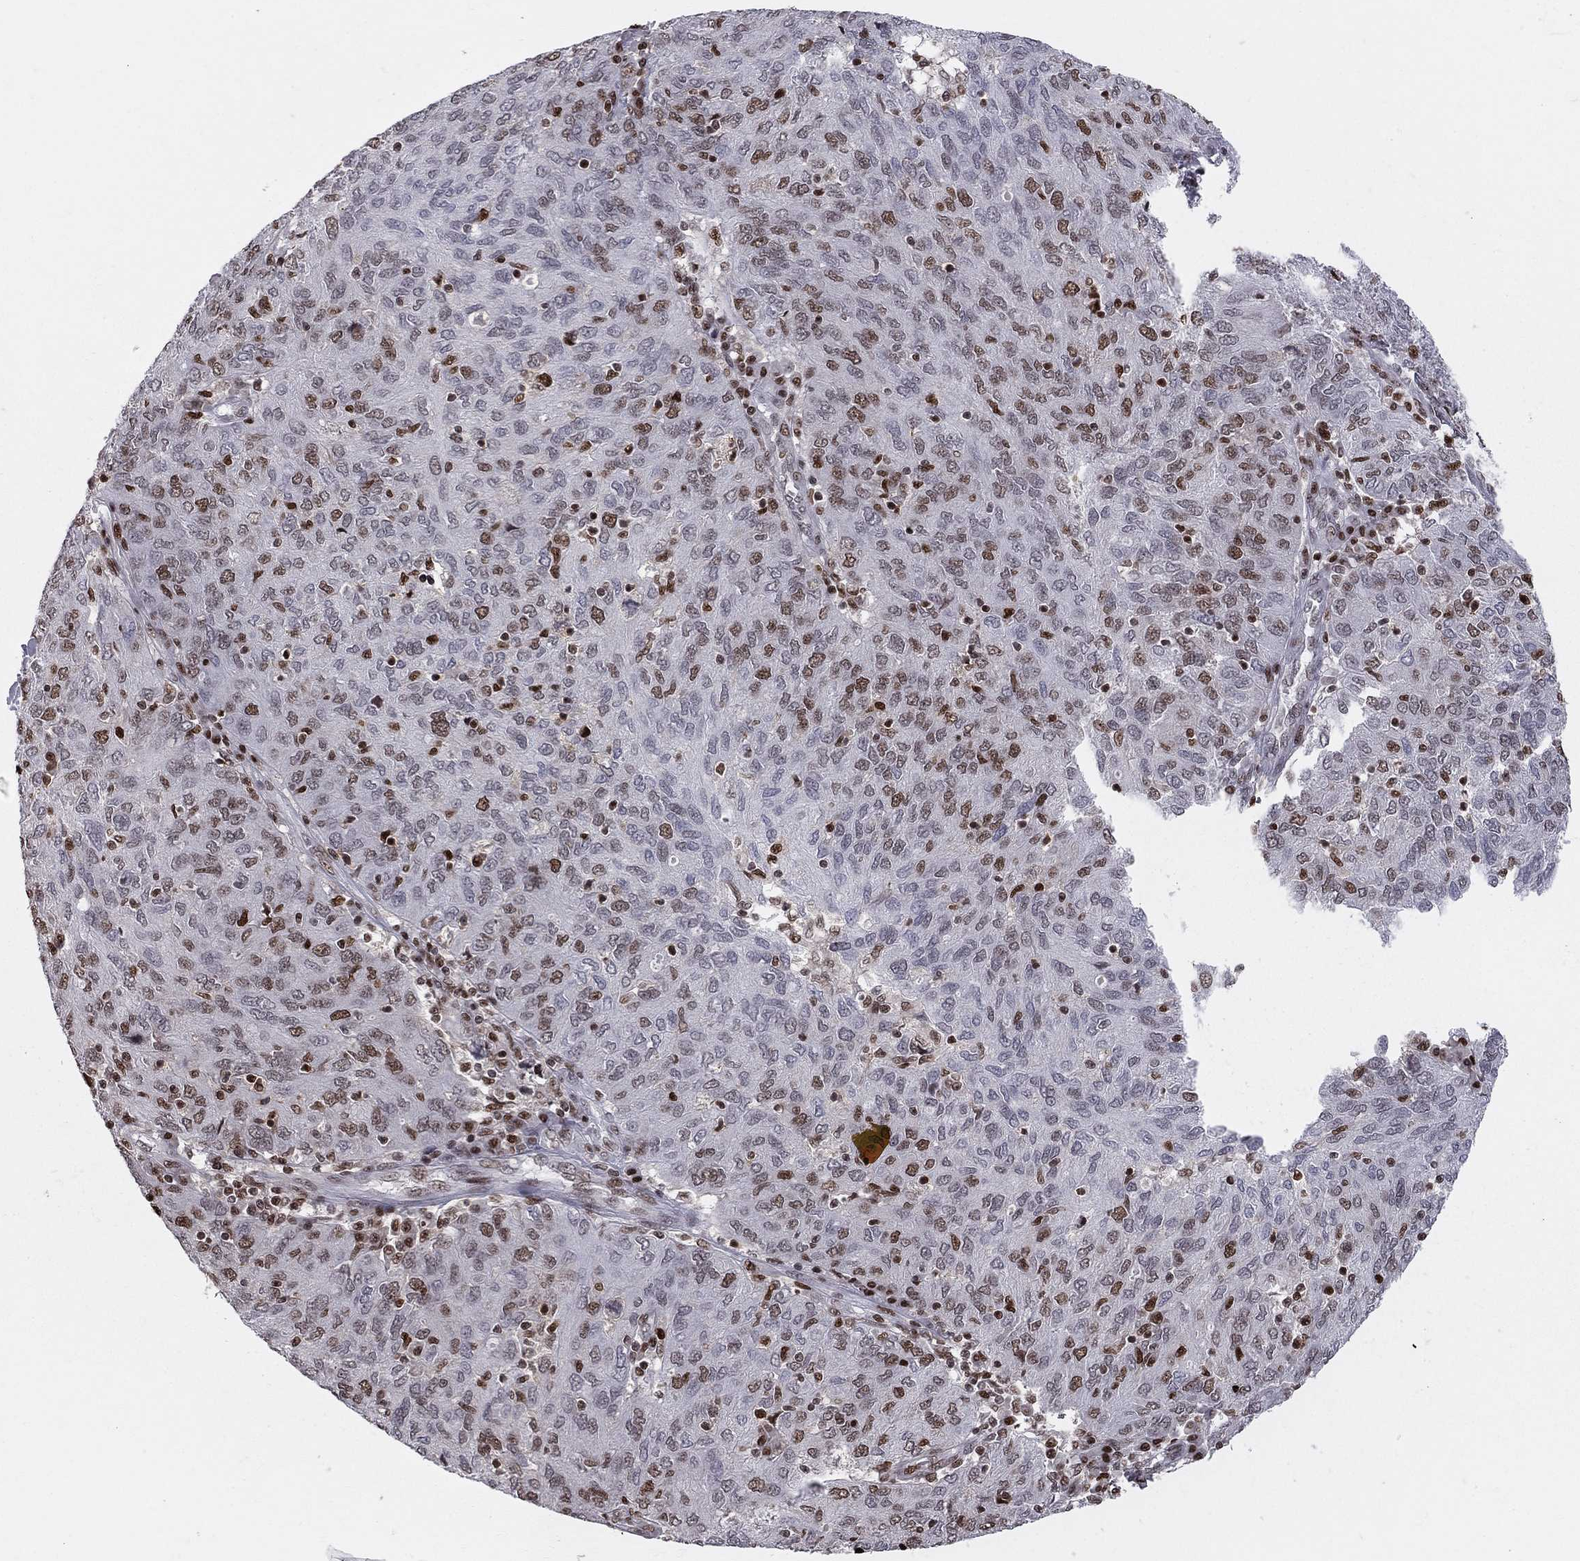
{"staining": {"intensity": "strong", "quantity": "25%-75%", "location": "nuclear"}, "tissue": "ovarian cancer", "cell_type": "Tumor cells", "image_type": "cancer", "snomed": [{"axis": "morphology", "description": "Carcinoma, endometroid"}, {"axis": "topography", "description": "Ovary"}], "caption": "IHC photomicrograph of human ovarian endometroid carcinoma stained for a protein (brown), which reveals high levels of strong nuclear staining in approximately 25%-75% of tumor cells.", "gene": "RNASEH2C", "patient": {"sex": "female", "age": 50}}